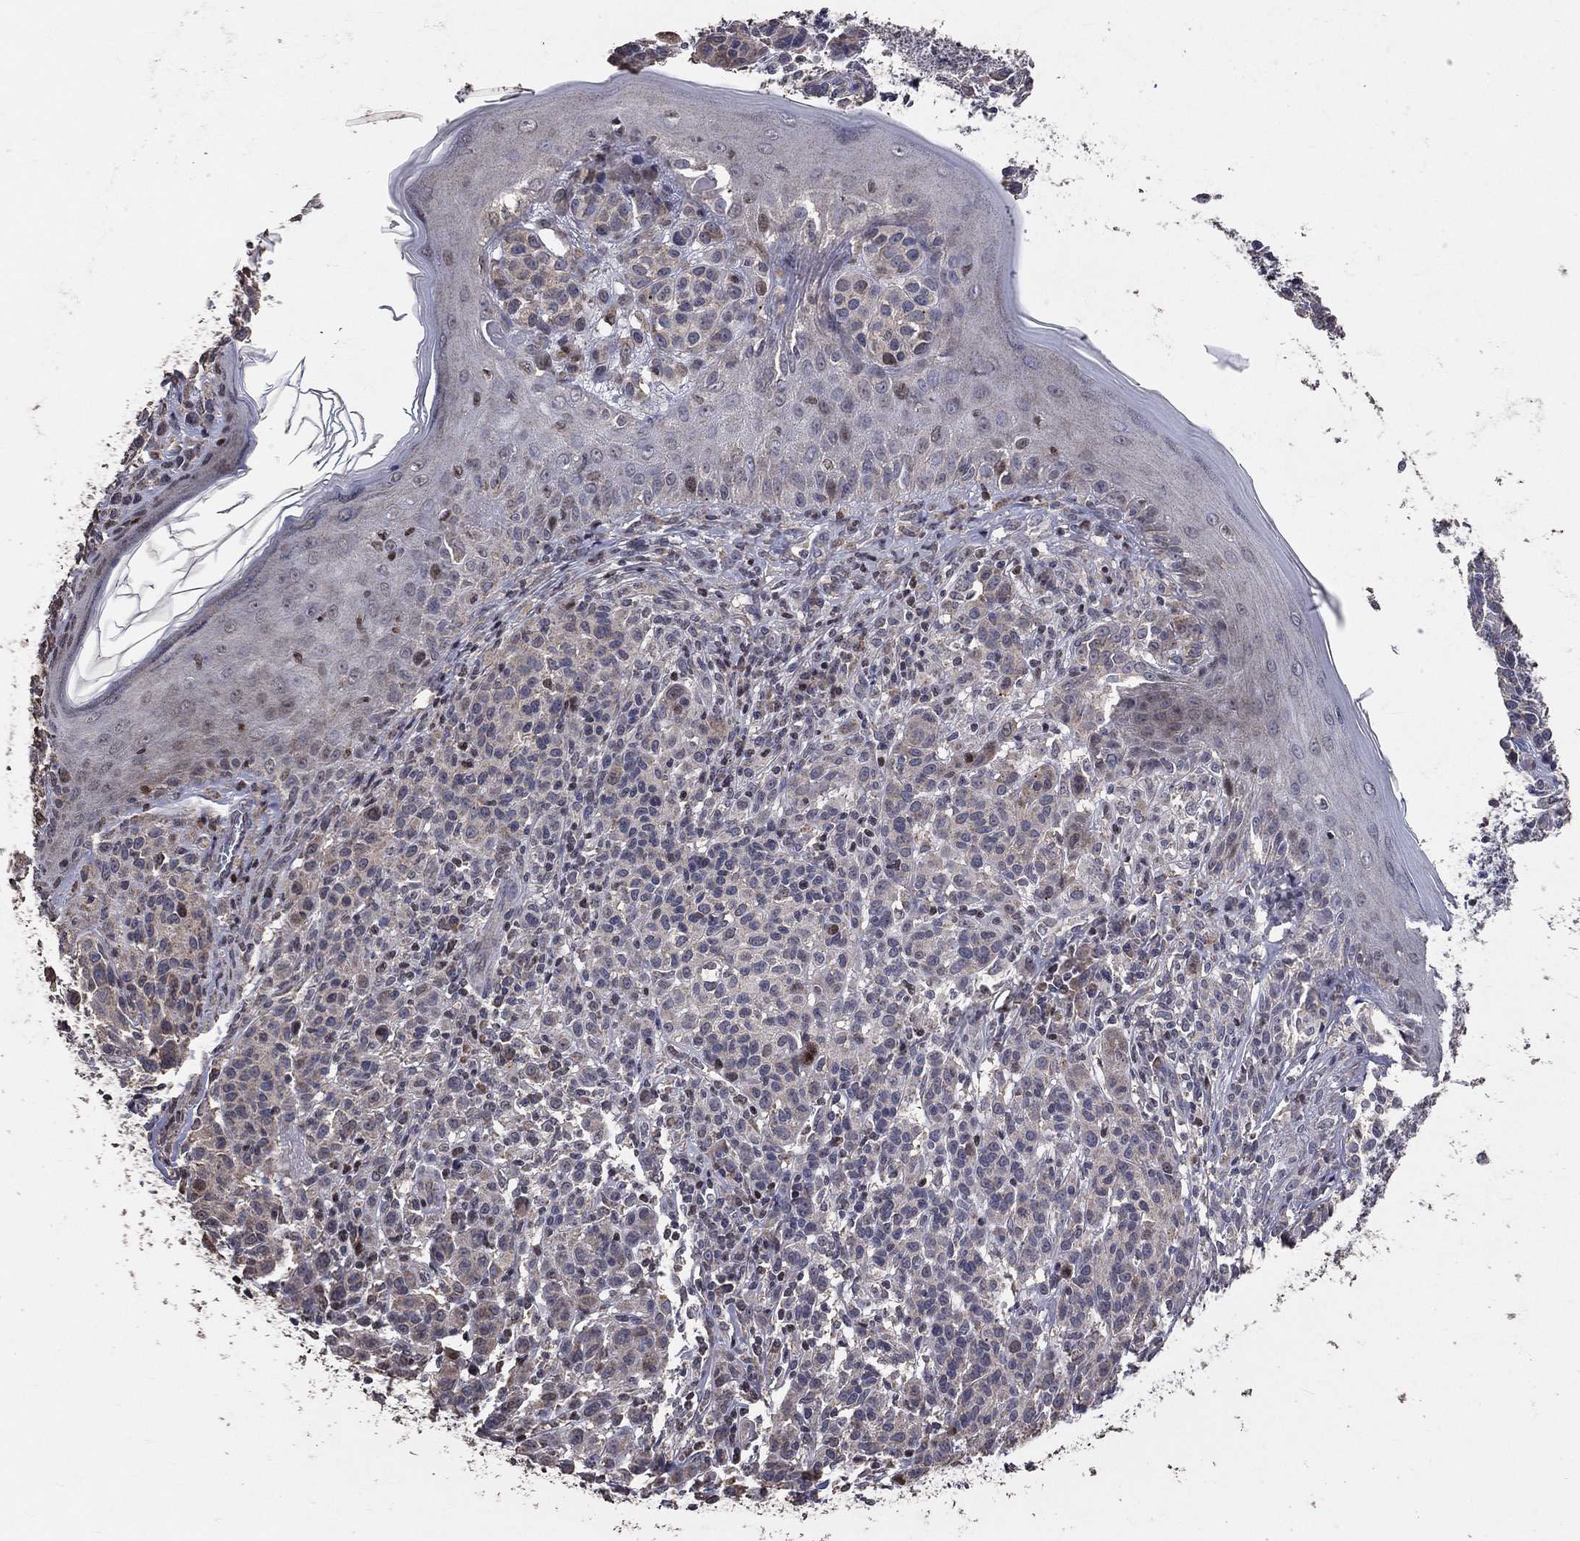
{"staining": {"intensity": "negative", "quantity": "none", "location": "none"}, "tissue": "melanoma", "cell_type": "Tumor cells", "image_type": "cancer", "snomed": [{"axis": "morphology", "description": "Malignant melanoma, NOS"}, {"axis": "topography", "description": "Skin"}], "caption": "Immunohistochemistry image of human melanoma stained for a protein (brown), which reveals no staining in tumor cells.", "gene": "LY6K", "patient": {"sex": "male", "age": 79}}